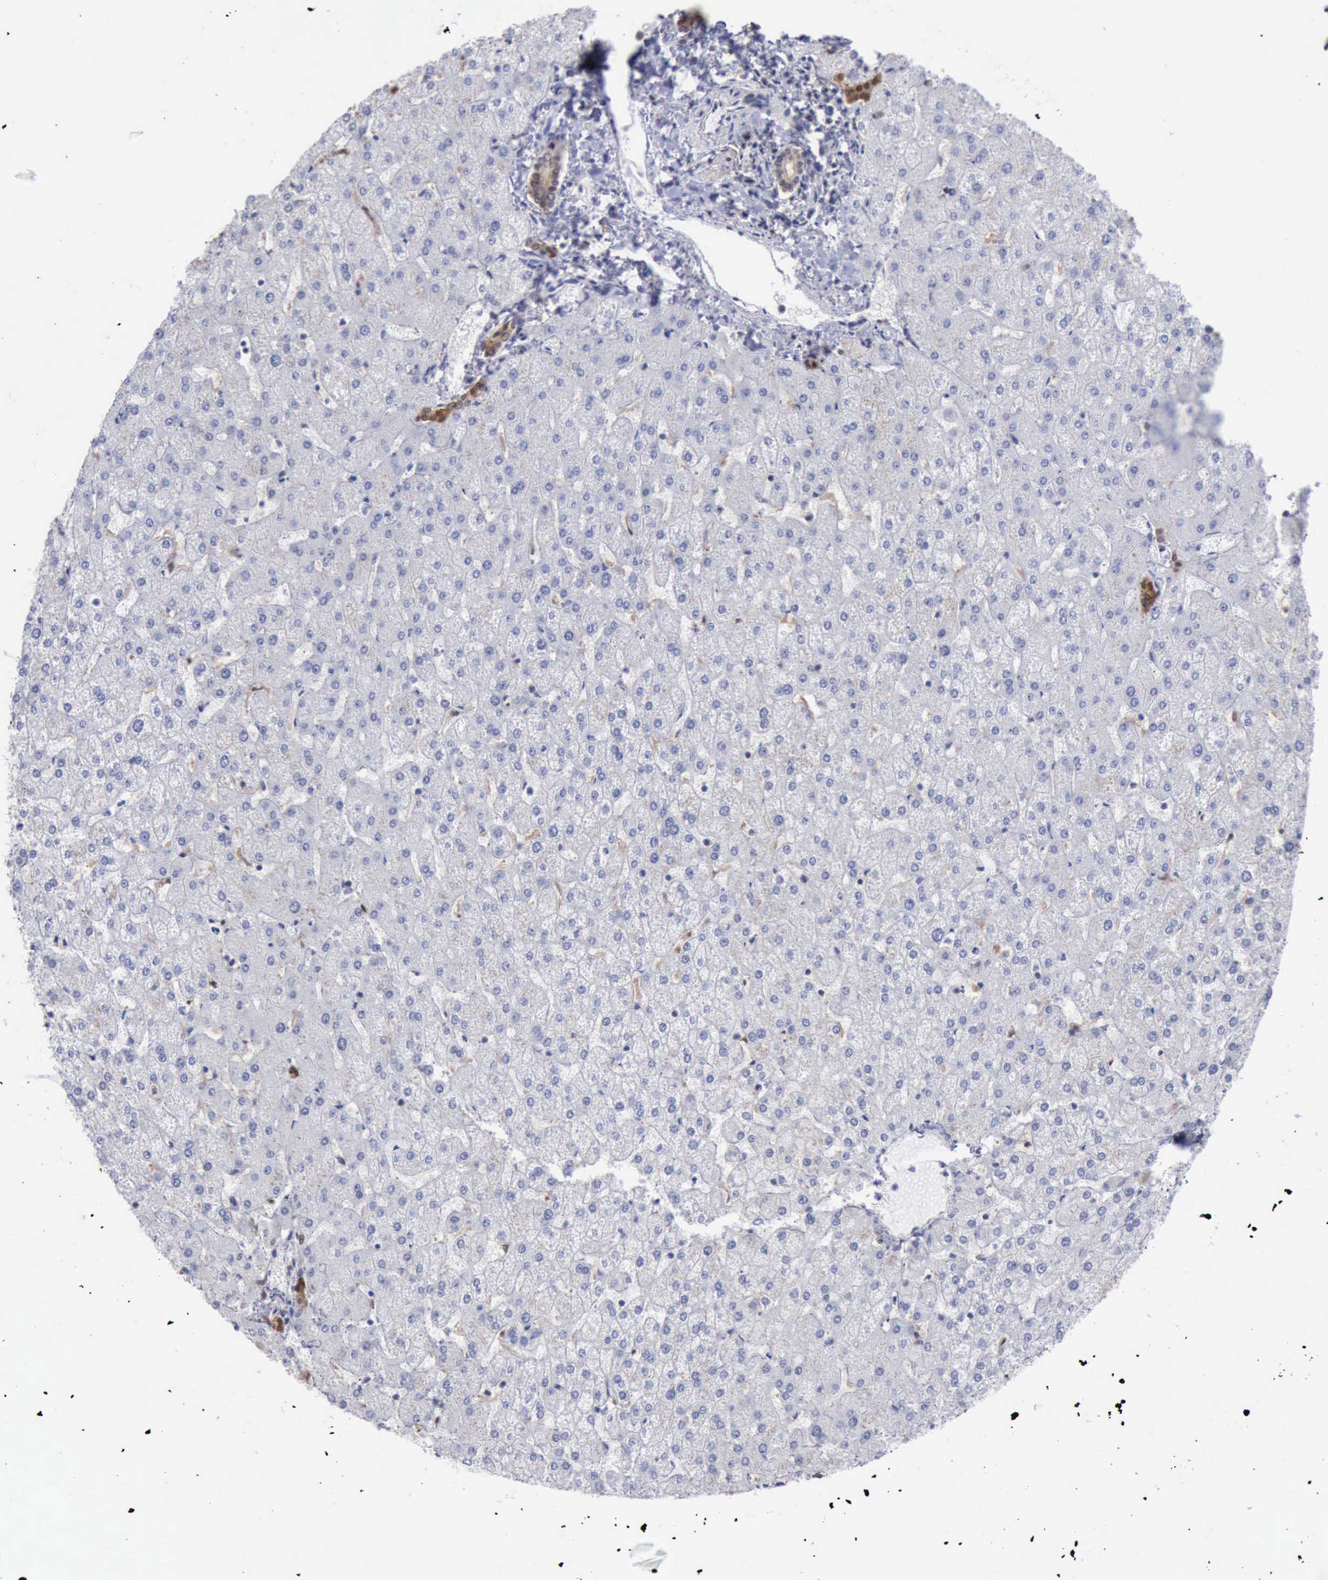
{"staining": {"intensity": "negative", "quantity": "none", "location": "none"}, "tissue": "liver", "cell_type": "Cholangiocytes", "image_type": "normal", "snomed": [{"axis": "morphology", "description": "Normal tissue, NOS"}, {"axis": "topography", "description": "Liver"}], "caption": "Immunohistochemistry (IHC) micrograph of unremarkable liver: liver stained with DAB exhibits no significant protein positivity in cholangiocytes. (Brightfield microscopy of DAB immunohistochemistry at high magnification).", "gene": "STAT1", "patient": {"sex": "female", "age": 32}}